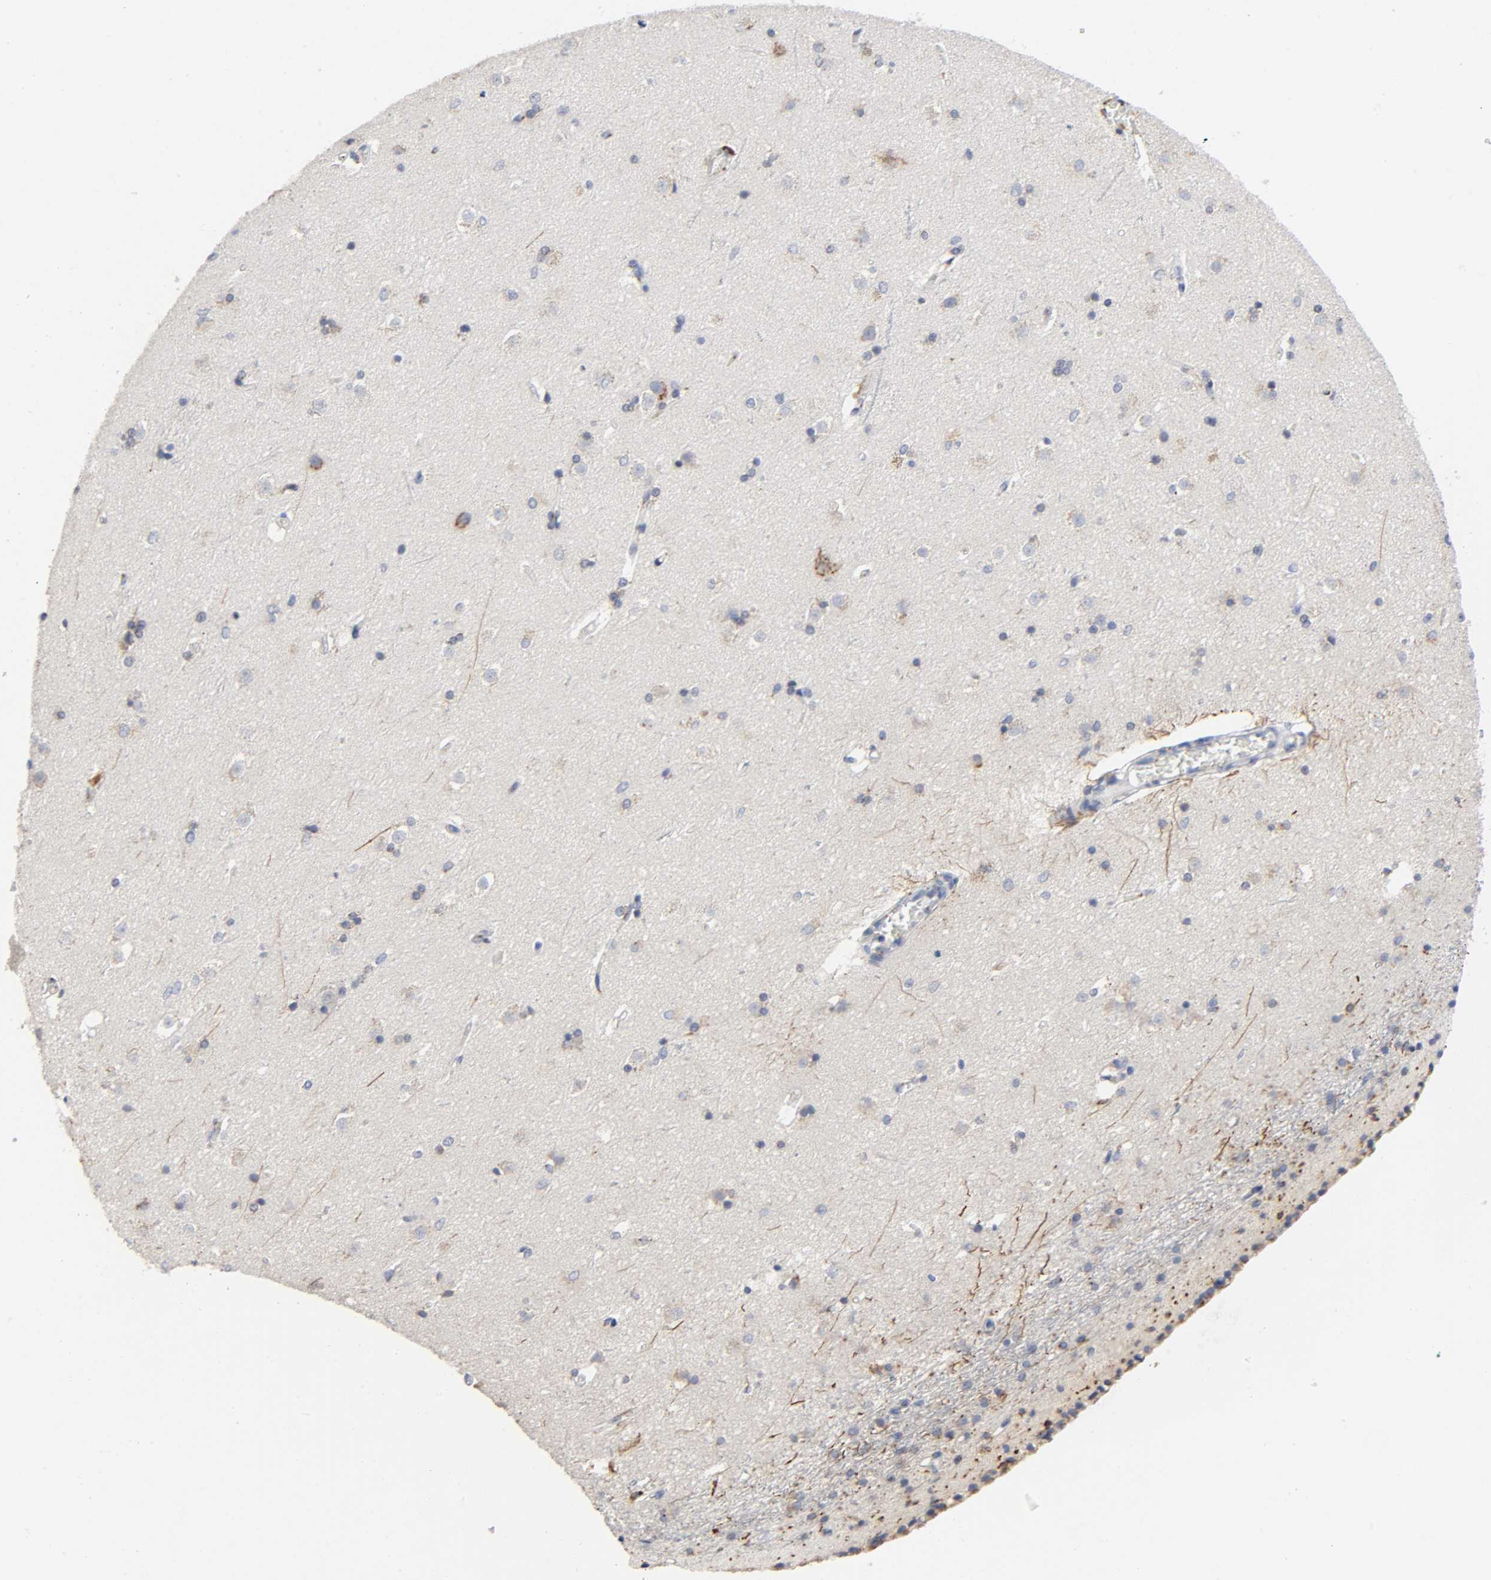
{"staining": {"intensity": "moderate", "quantity": "25%-75%", "location": "cytoplasmic/membranous"}, "tissue": "caudate", "cell_type": "Glial cells", "image_type": "normal", "snomed": [{"axis": "morphology", "description": "Normal tissue, NOS"}, {"axis": "topography", "description": "Lateral ventricle wall"}], "caption": "An immunohistochemistry (IHC) histopathology image of benign tissue is shown. Protein staining in brown shows moderate cytoplasmic/membranous positivity in caudate within glial cells. The staining is performed using DAB brown chromogen to label protein expression. The nuclei are counter-stained blue using hematoxylin.", "gene": "CAPN10", "patient": {"sex": "female", "age": 19}}